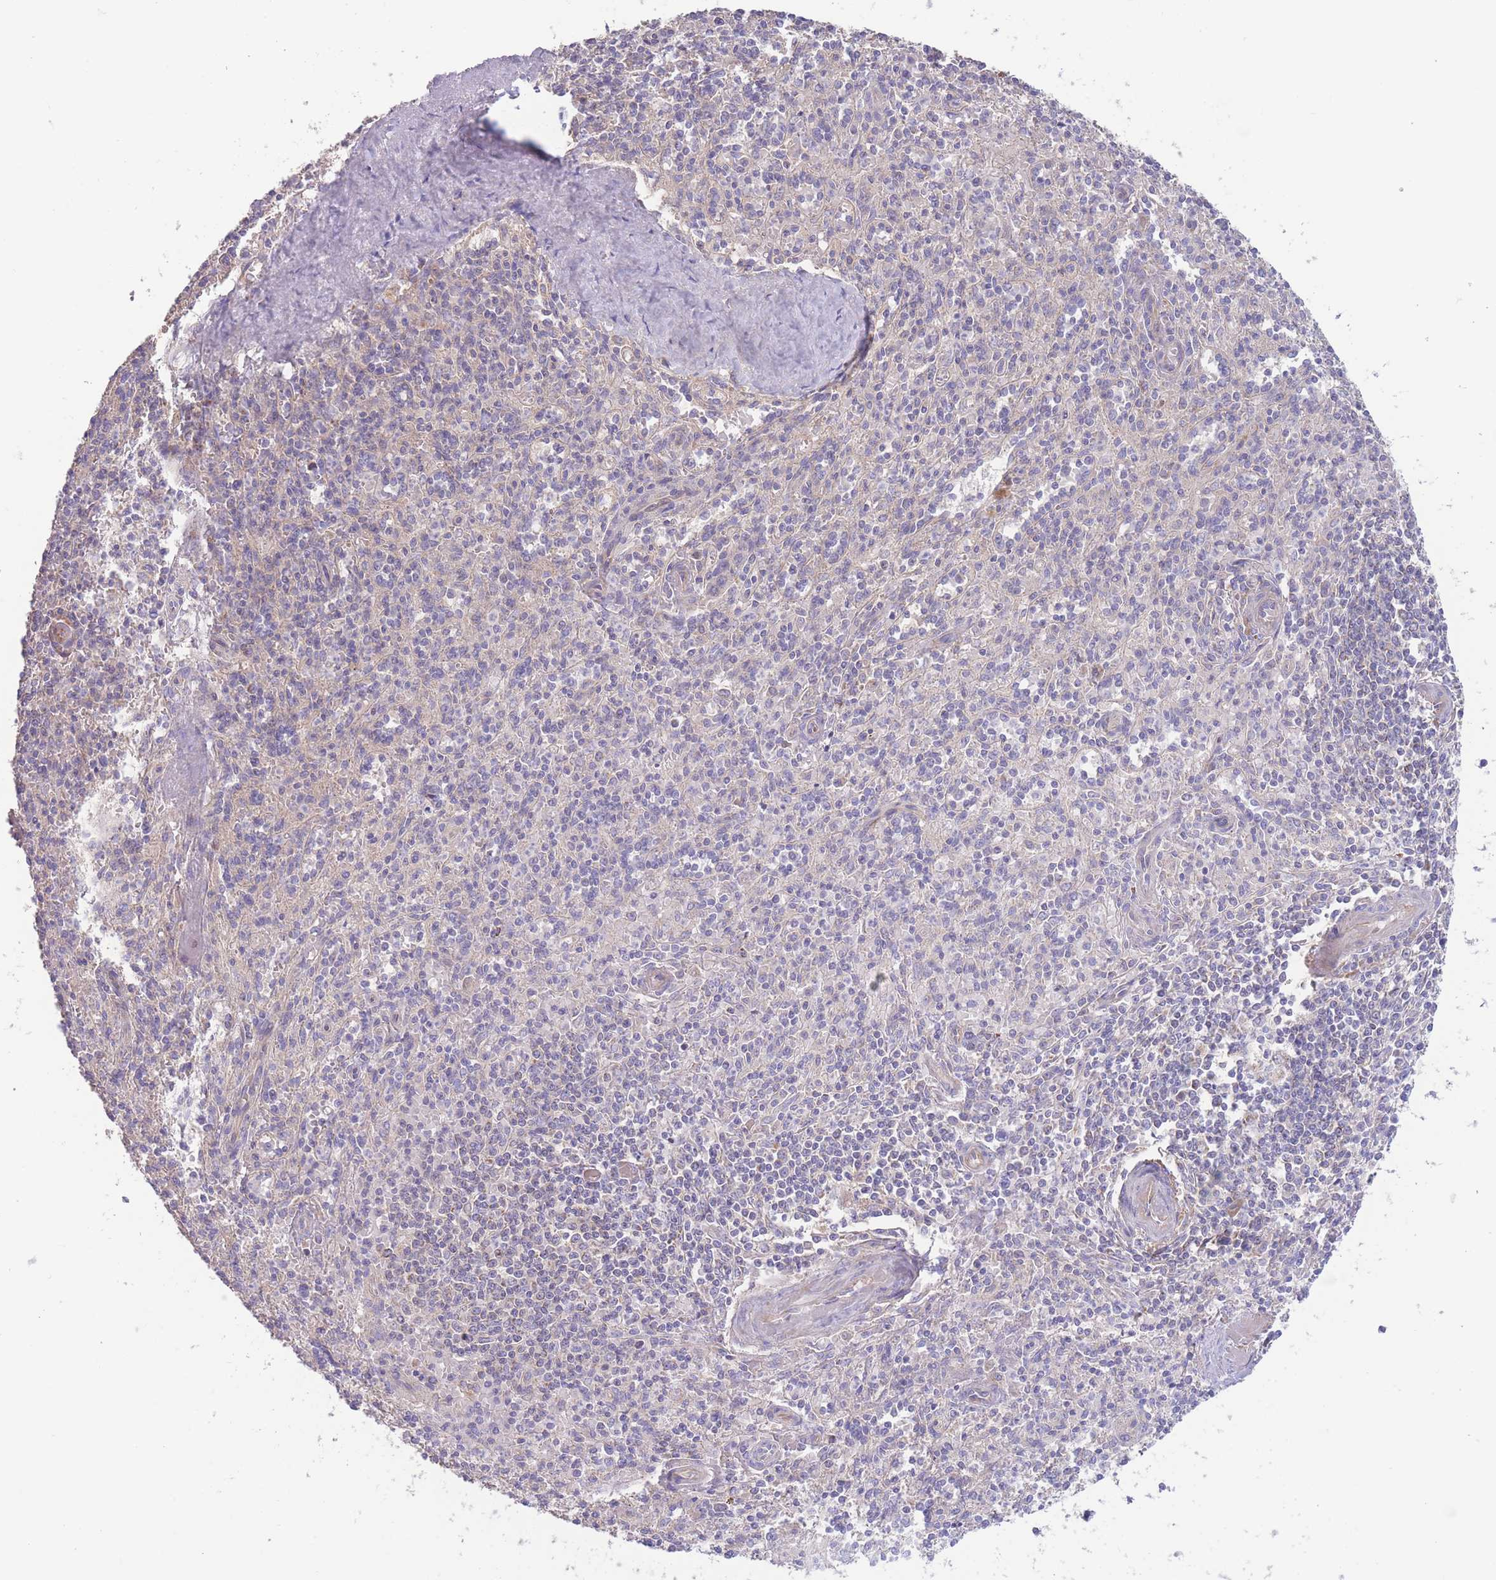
{"staining": {"intensity": "negative", "quantity": "none", "location": "none"}, "tissue": "spleen", "cell_type": "Cells in red pulp", "image_type": "normal", "snomed": [{"axis": "morphology", "description": "Normal tissue, NOS"}, {"axis": "topography", "description": "Spleen"}], "caption": "Immunohistochemistry (IHC) of unremarkable spleen reveals no positivity in cells in red pulp.", "gene": "SLC25A42", "patient": {"sex": "female", "age": 70}}